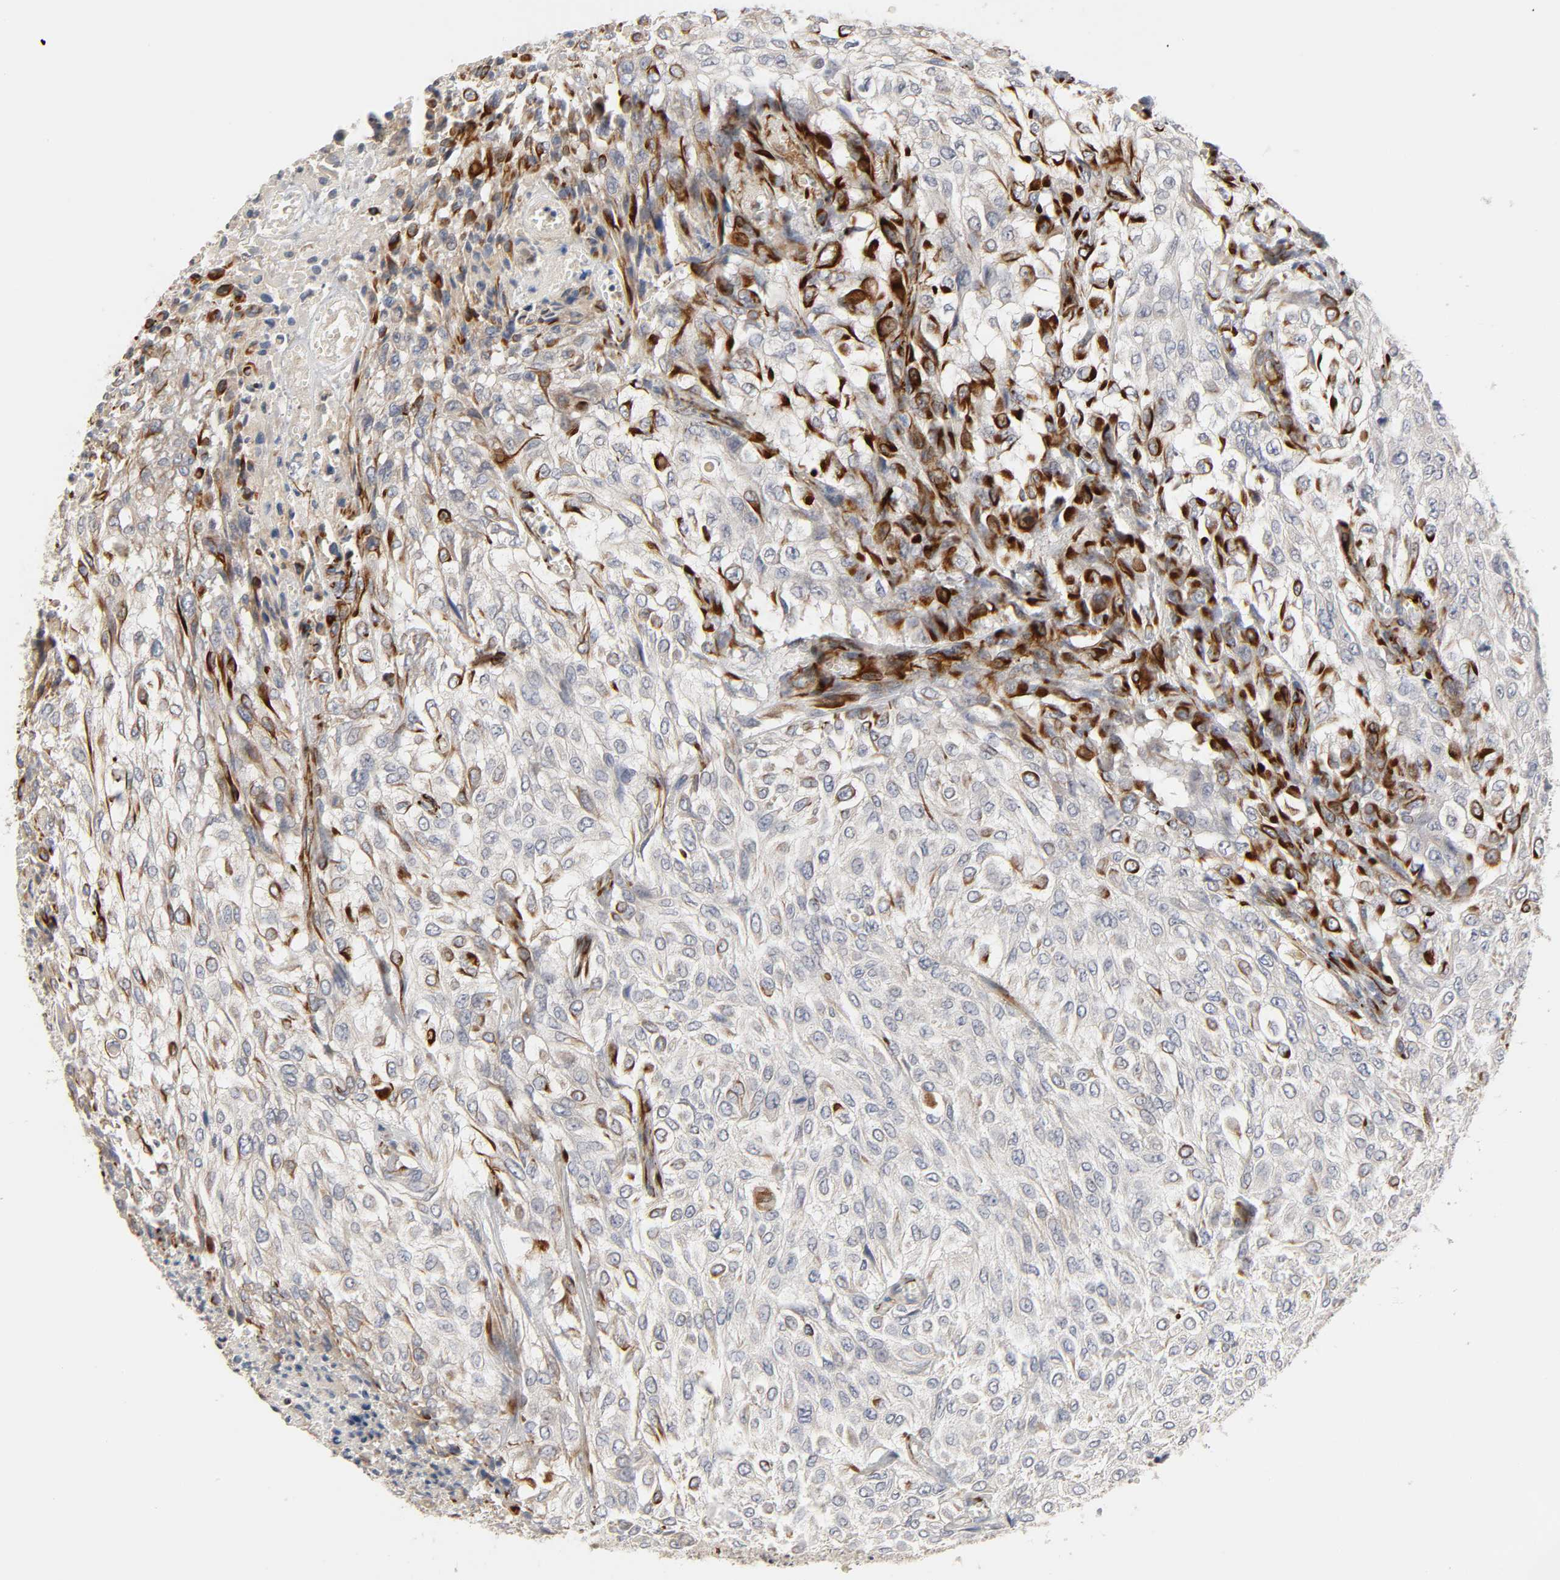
{"staining": {"intensity": "moderate", "quantity": "25%-75%", "location": "cytoplasmic/membranous"}, "tissue": "urothelial cancer", "cell_type": "Tumor cells", "image_type": "cancer", "snomed": [{"axis": "morphology", "description": "Urothelial carcinoma, High grade"}, {"axis": "topography", "description": "Urinary bladder"}], "caption": "Protein staining displays moderate cytoplasmic/membranous positivity in about 25%-75% of tumor cells in high-grade urothelial carcinoma.", "gene": "FAM118A", "patient": {"sex": "male", "age": 57}}